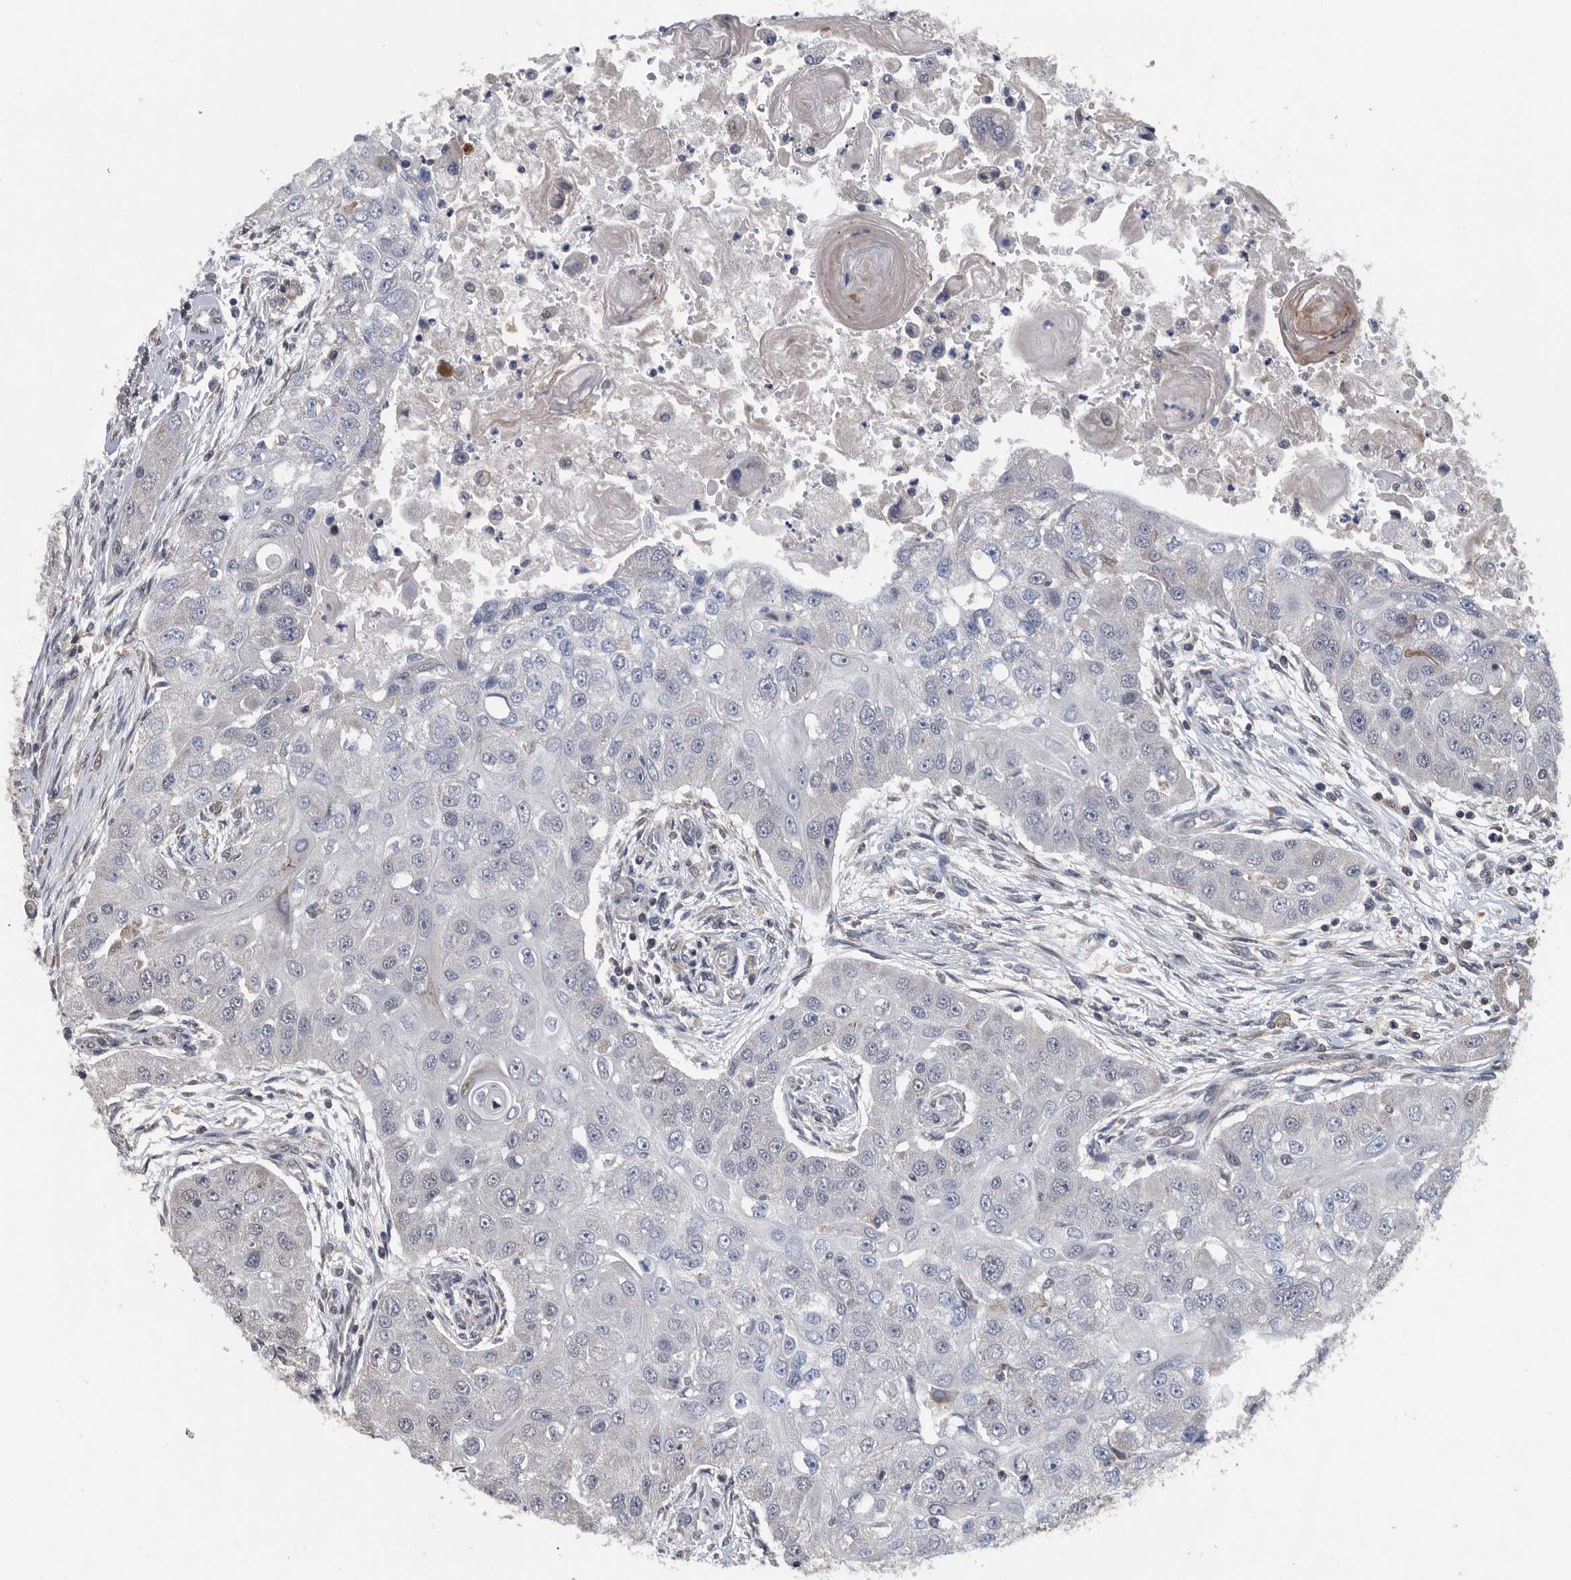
{"staining": {"intensity": "negative", "quantity": "none", "location": "none"}, "tissue": "head and neck cancer", "cell_type": "Tumor cells", "image_type": "cancer", "snomed": [{"axis": "morphology", "description": "Normal tissue, NOS"}, {"axis": "morphology", "description": "Squamous cell carcinoma, NOS"}, {"axis": "topography", "description": "Skeletal muscle"}, {"axis": "topography", "description": "Head-Neck"}], "caption": "Head and neck cancer stained for a protein using immunohistochemistry (IHC) exhibits no positivity tumor cells.", "gene": "NRBP1", "patient": {"sex": "male", "age": 51}}